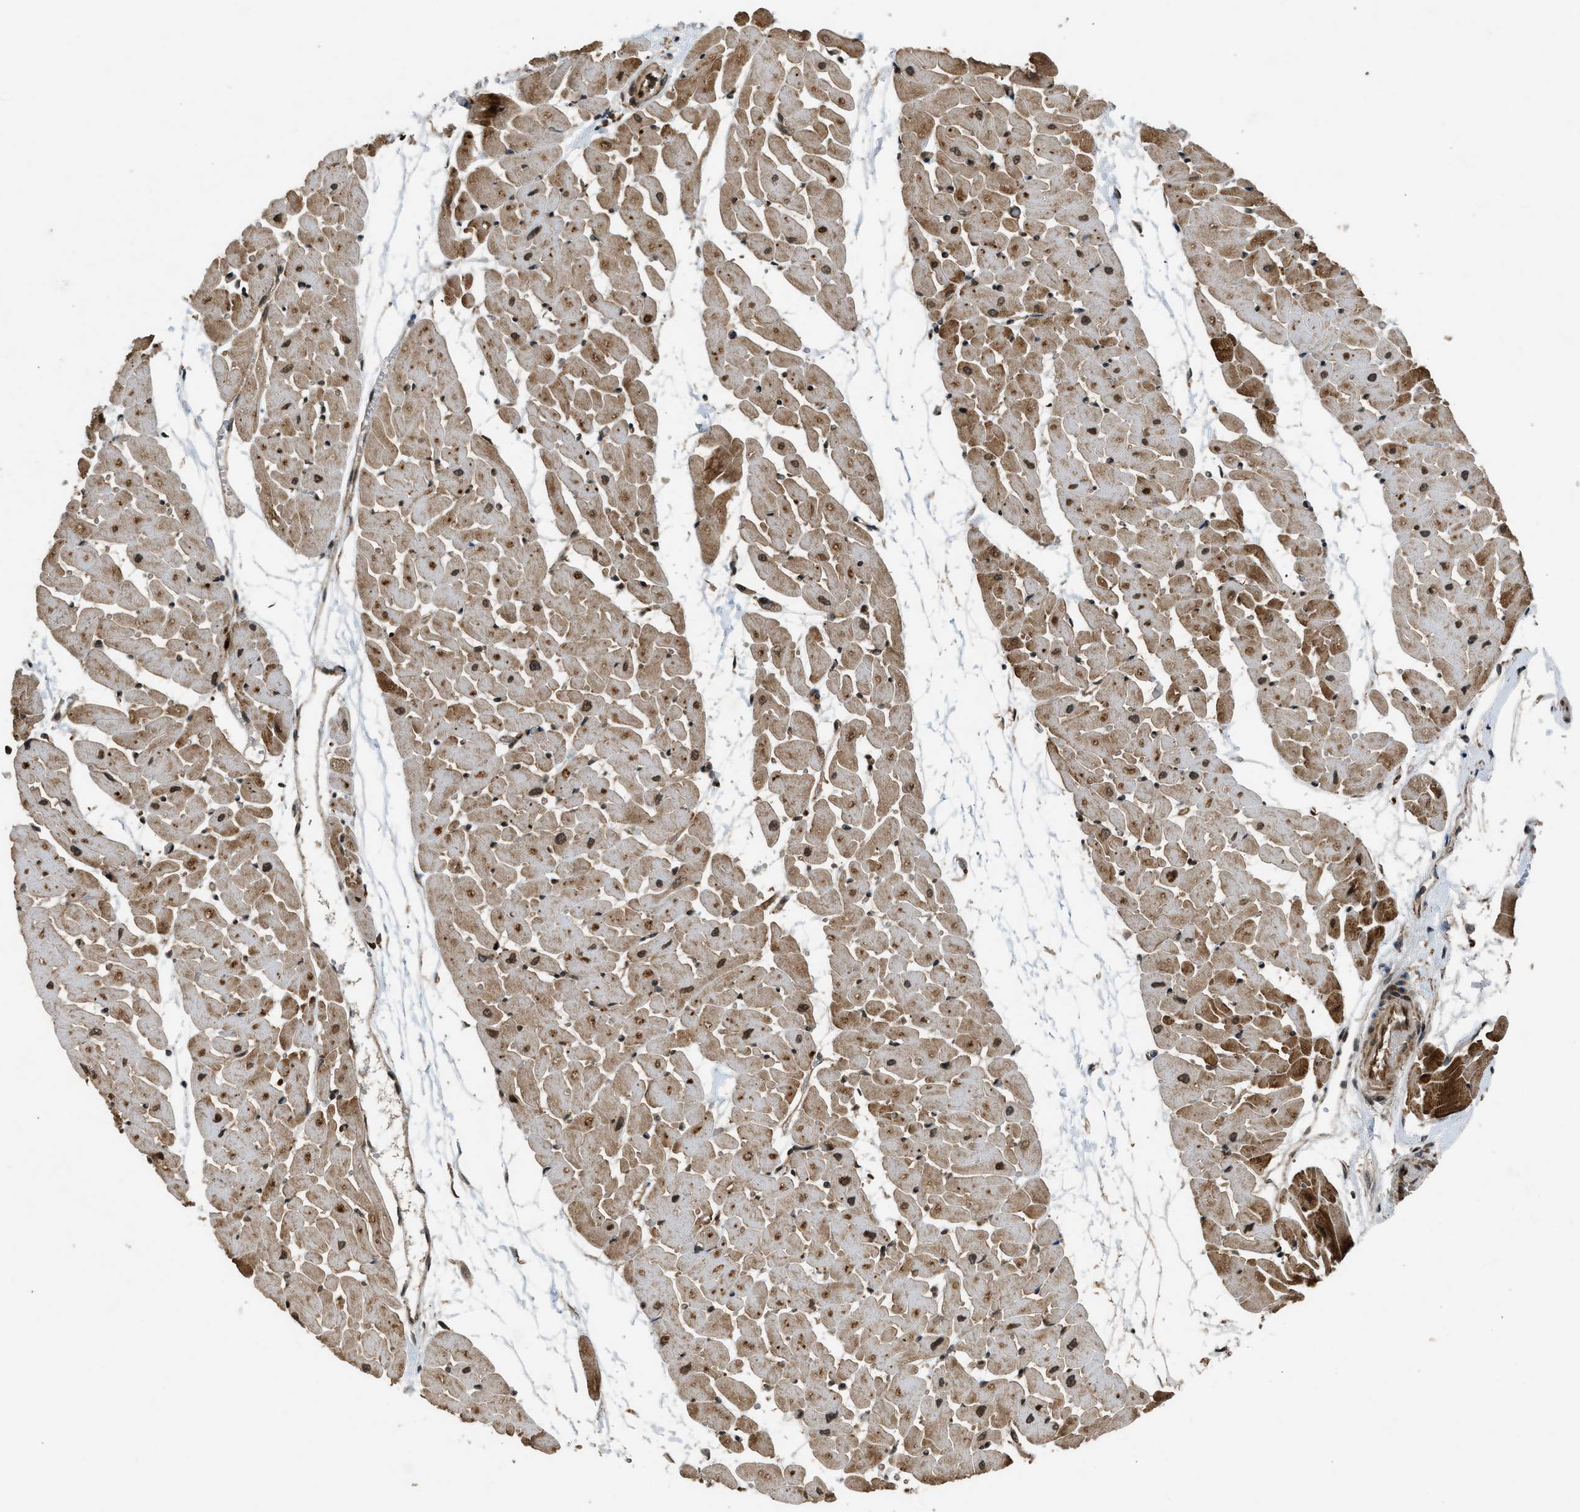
{"staining": {"intensity": "strong", "quantity": ">75%", "location": "cytoplasmic/membranous,nuclear"}, "tissue": "heart muscle", "cell_type": "Cardiomyocytes", "image_type": "normal", "snomed": [{"axis": "morphology", "description": "Normal tissue, NOS"}, {"axis": "topography", "description": "Heart"}], "caption": "Protein staining of benign heart muscle exhibits strong cytoplasmic/membranous,nuclear expression in about >75% of cardiomyocytes.", "gene": "TXNL1", "patient": {"sex": "female", "age": 19}}